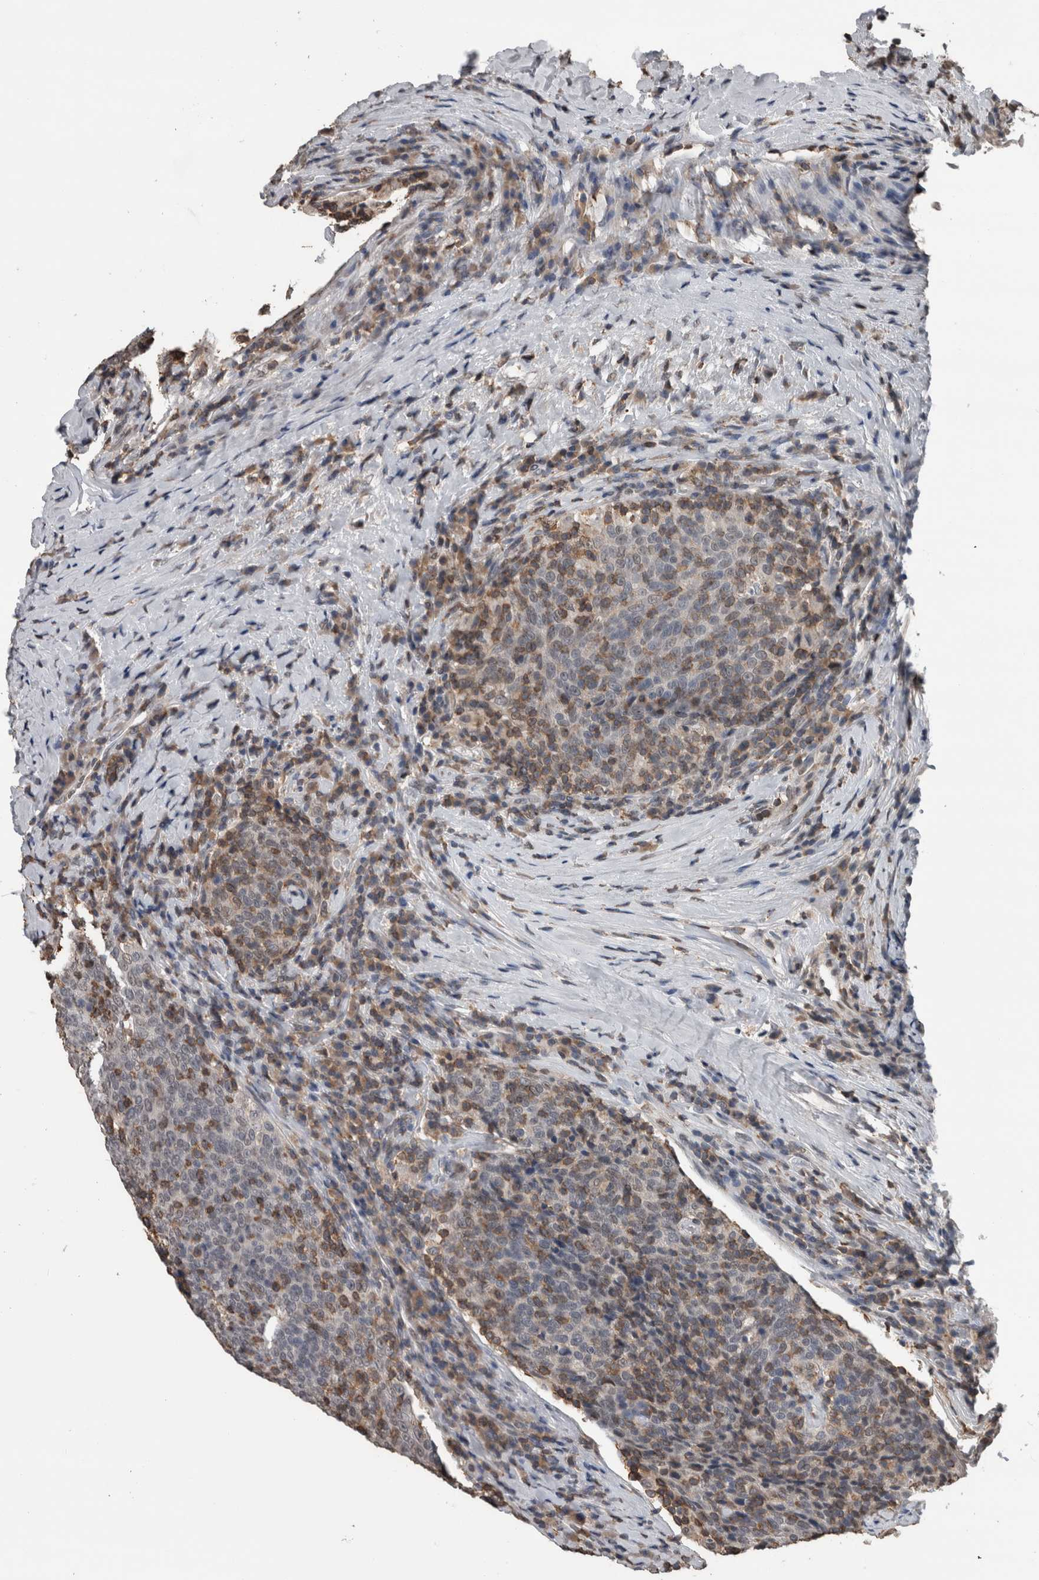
{"staining": {"intensity": "moderate", "quantity": "<25%", "location": "nuclear"}, "tissue": "head and neck cancer", "cell_type": "Tumor cells", "image_type": "cancer", "snomed": [{"axis": "morphology", "description": "Squamous cell carcinoma, NOS"}, {"axis": "morphology", "description": "Squamous cell carcinoma, metastatic, NOS"}, {"axis": "topography", "description": "Lymph node"}, {"axis": "topography", "description": "Head-Neck"}], "caption": "IHC histopathology image of human metastatic squamous cell carcinoma (head and neck) stained for a protein (brown), which reveals low levels of moderate nuclear expression in approximately <25% of tumor cells.", "gene": "MAFF", "patient": {"sex": "male", "age": 62}}